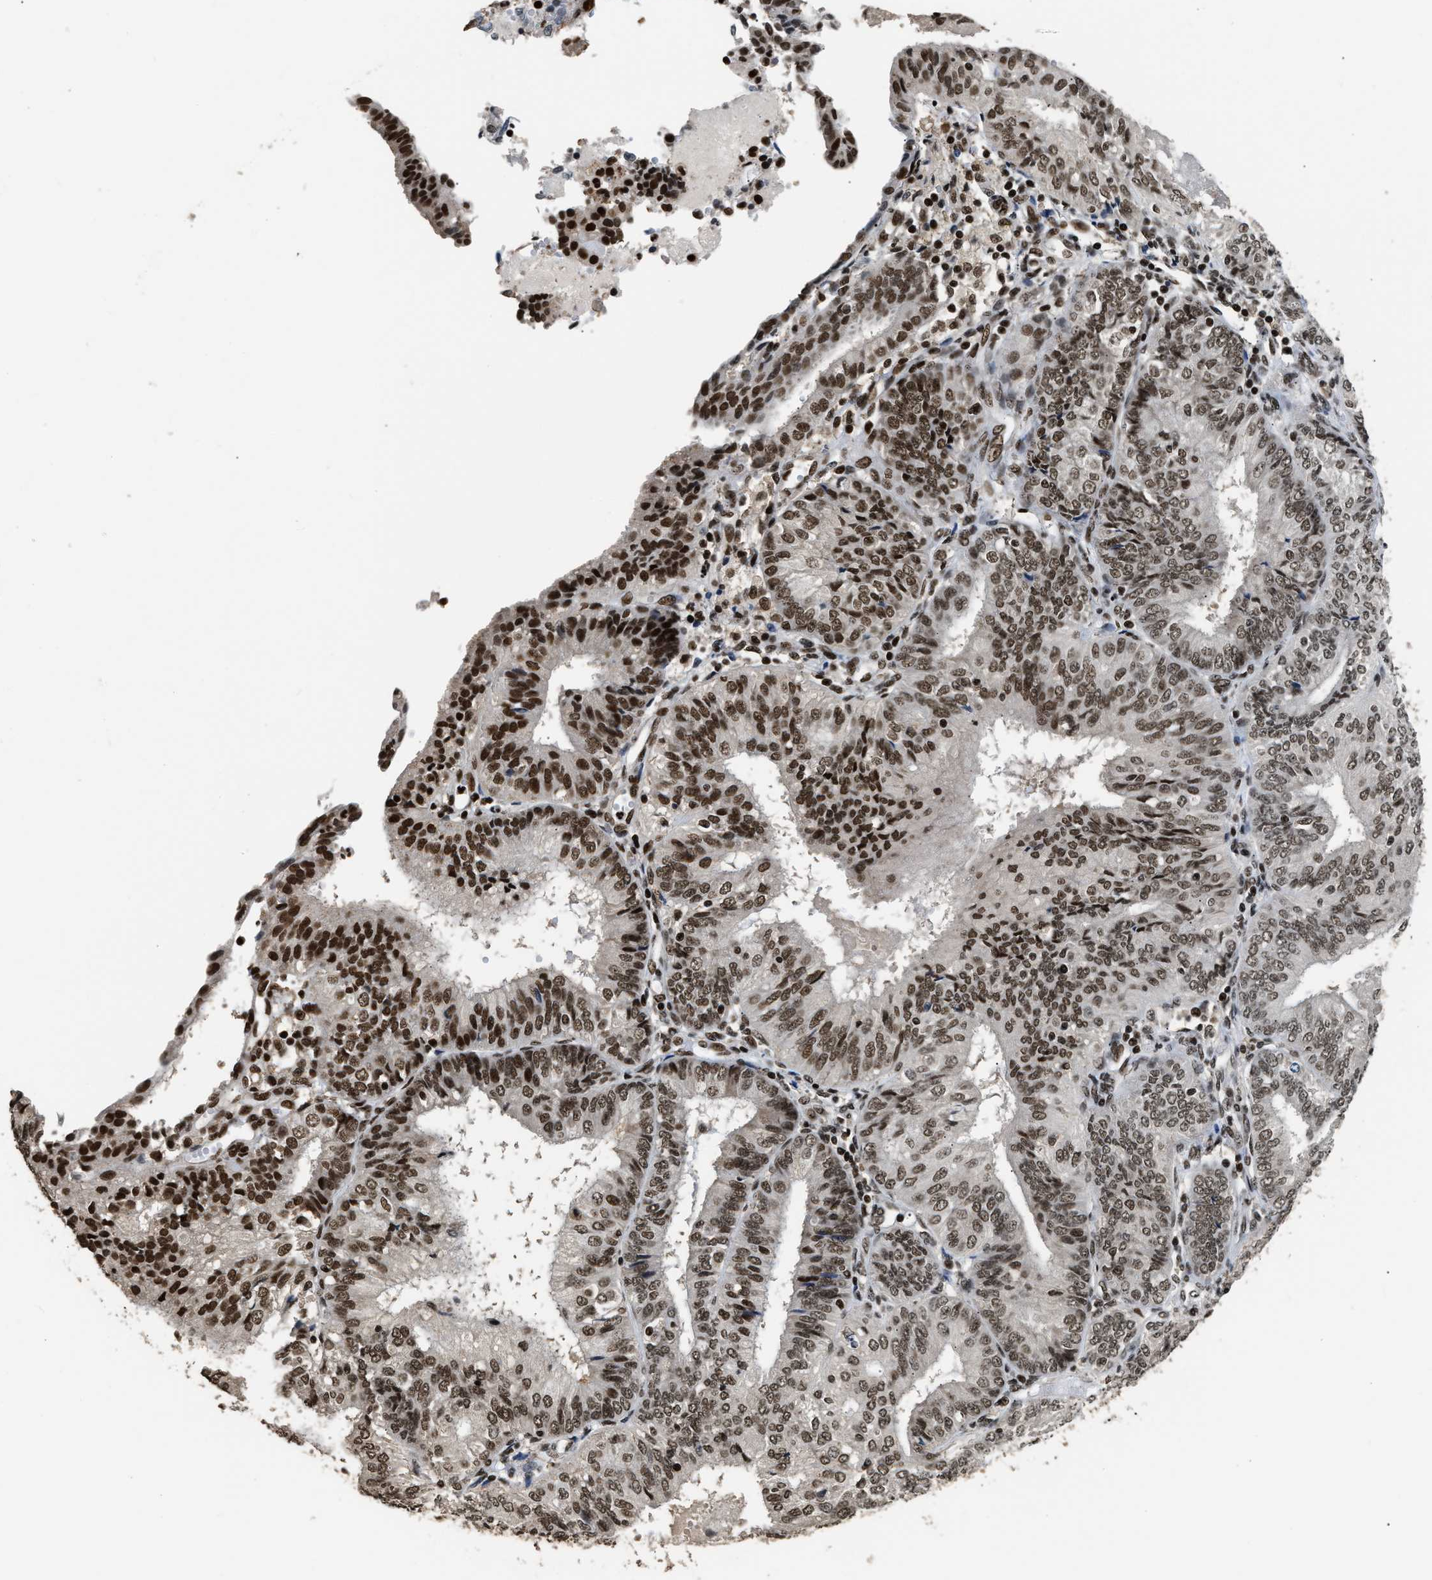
{"staining": {"intensity": "moderate", "quantity": ">75%", "location": "nuclear"}, "tissue": "endometrial cancer", "cell_type": "Tumor cells", "image_type": "cancer", "snomed": [{"axis": "morphology", "description": "Adenocarcinoma, NOS"}, {"axis": "topography", "description": "Endometrium"}], "caption": "IHC staining of endometrial cancer, which reveals medium levels of moderate nuclear positivity in about >75% of tumor cells indicating moderate nuclear protein positivity. The staining was performed using DAB (3,3'-diaminobenzidine) (brown) for protein detection and nuclei were counterstained in hematoxylin (blue).", "gene": "RAD21", "patient": {"sex": "female", "age": 58}}